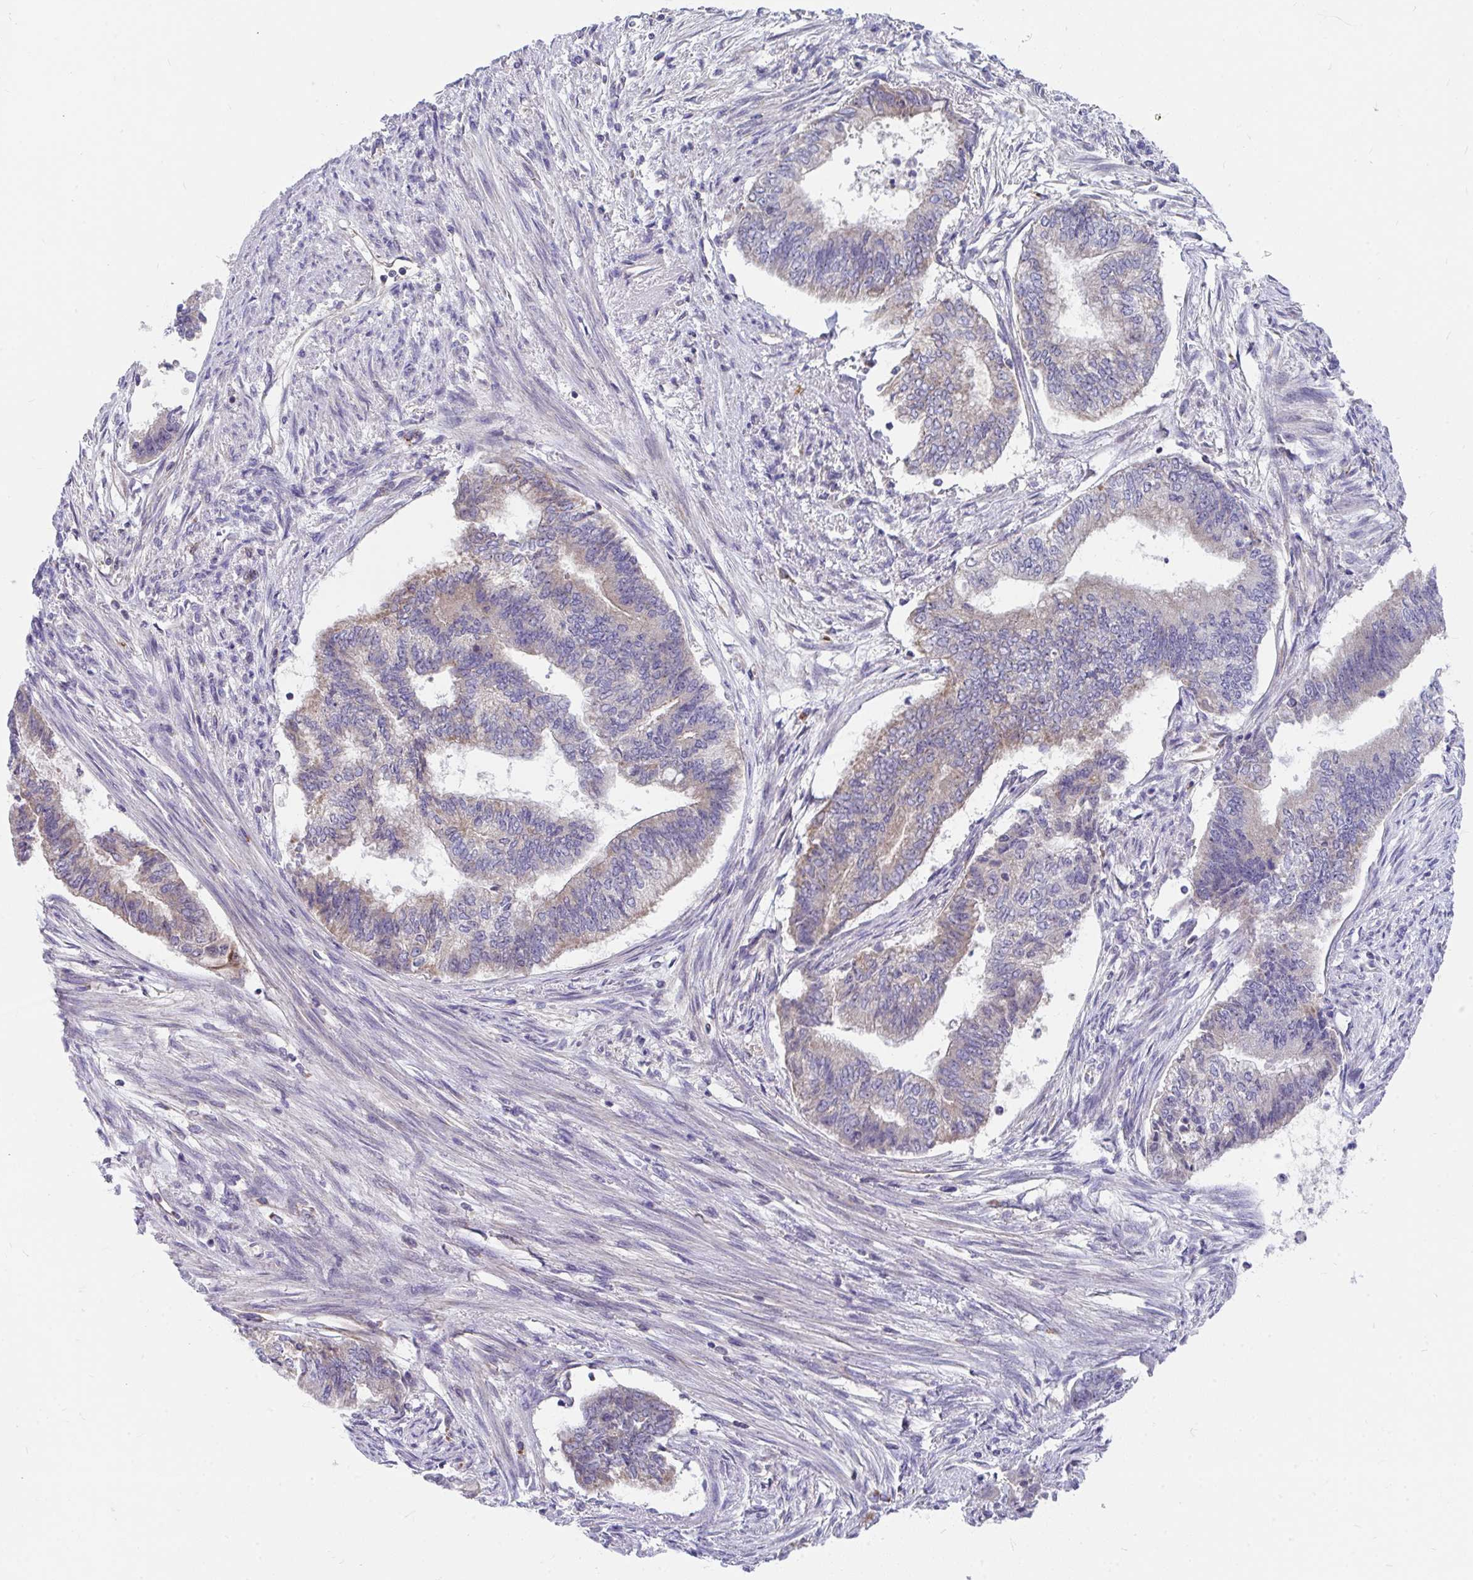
{"staining": {"intensity": "weak", "quantity": "25%-75%", "location": "cytoplasmic/membranous"}, "tissue": "endometrial cancer", "cell_type": "Tumor cells", "image_type": "cancer", "snomed": [{"axis": "morphology", "description": "Adenocarcinoma, NOS"}, {"axis": "topography", "description": "Endometrium"}], "caption": "A histopathology image of human endometrial adenocarcinoma stained for a protein exhibits weak cytoplasmic/membranous brown staining in tumor cells.", "gene": "FHIP1B", "patient": {"sex": "female", "age": 65}}